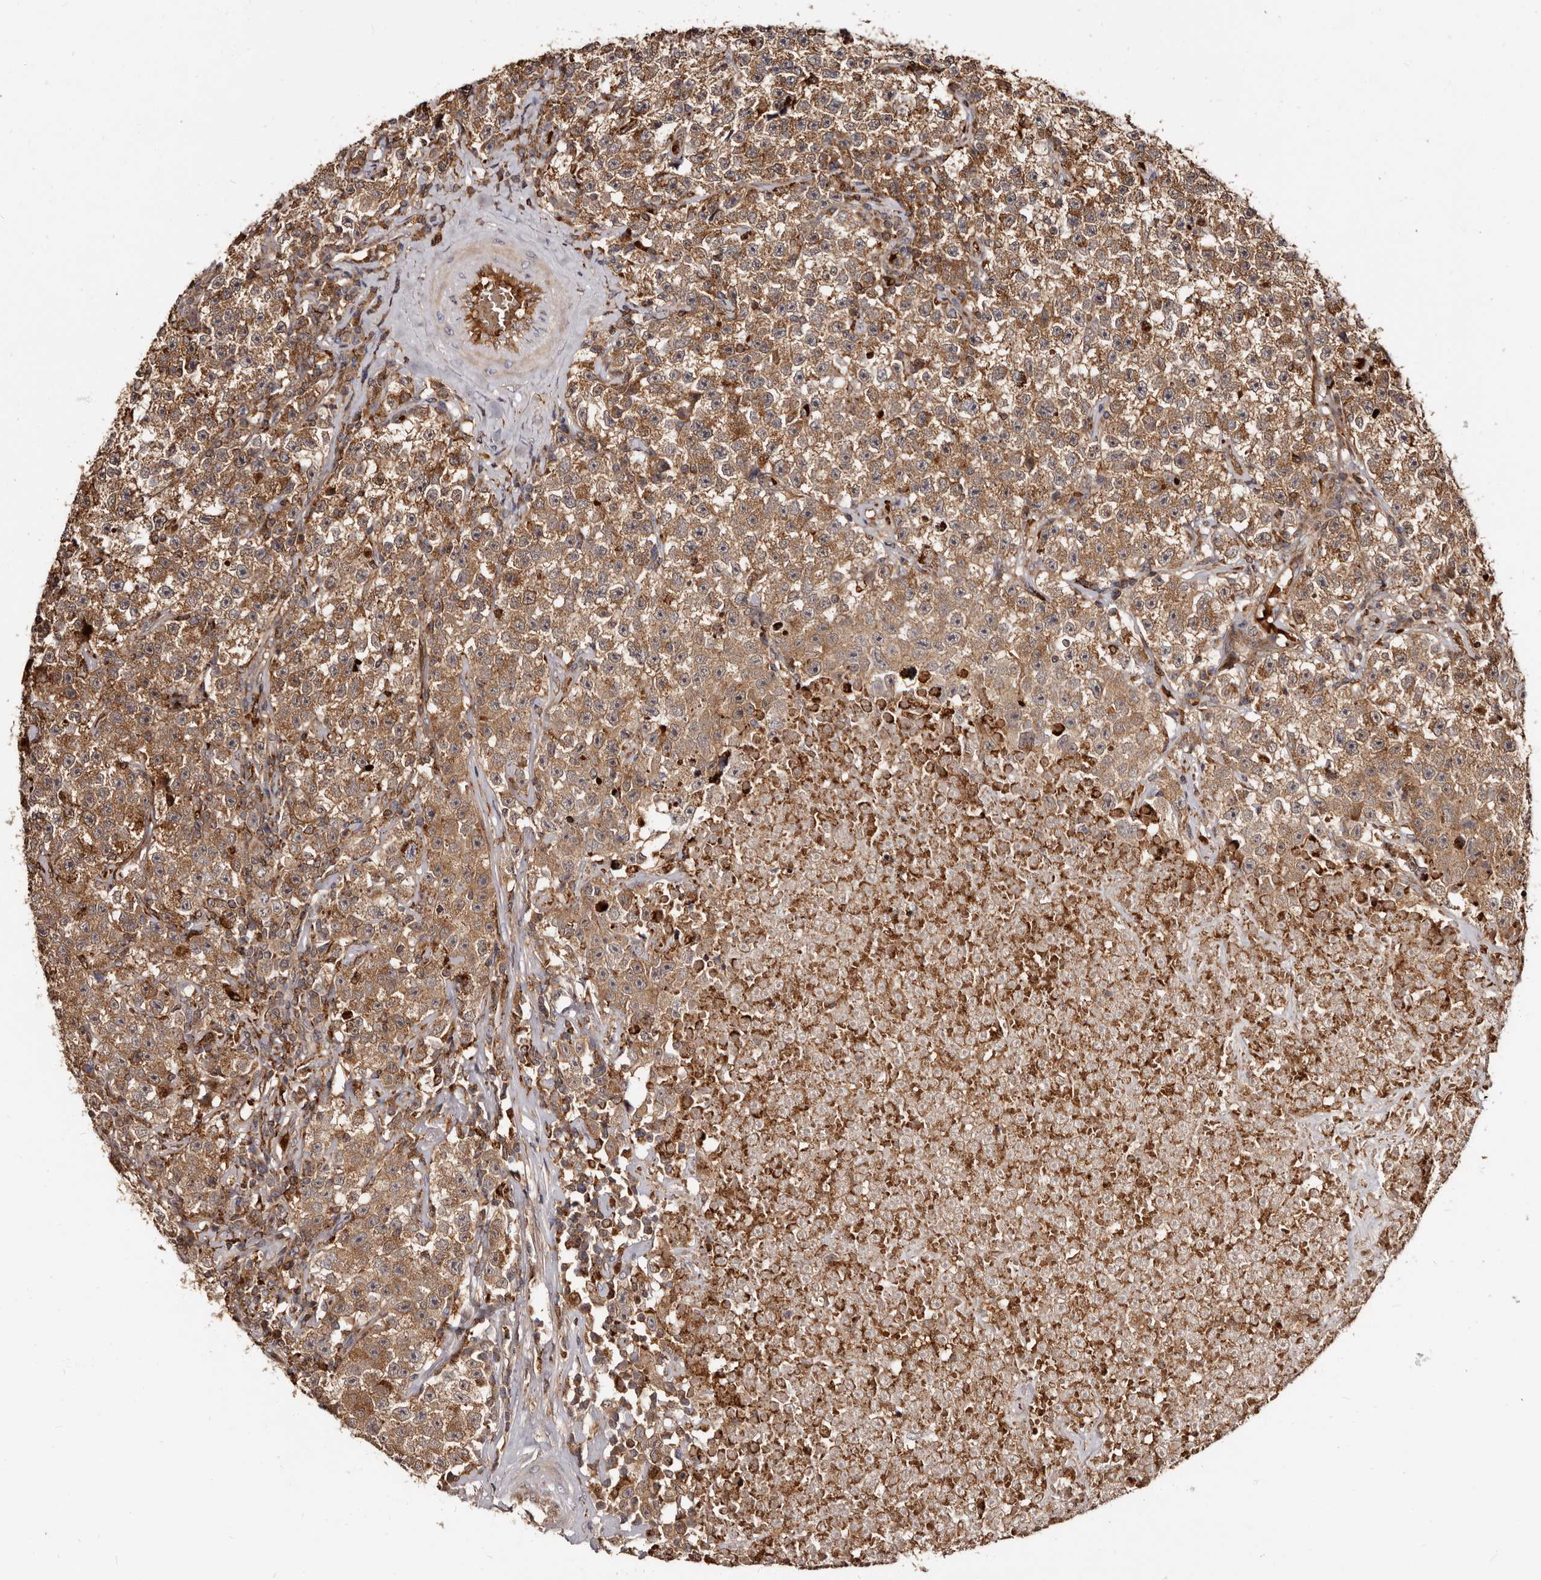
{"staining": {"intensity": "strong", "quantity": ">75%", "location": "cytoplasmic/membranous"}, "tissue": "testis cancer", "cell_type": "Tumor cells", "image_type": "cancer", "snomed": [{"axis": "morphology", "description": "Seminoma, NOS"}, {"axis": "topography", "description": "Testis"}], "caption": "Immunohistochemistry of human testis cancer (seminoma) exhibits high levels of strong cytoplasmic/membranous staining in about >75% of tumor cells.", "gene": "BAX", "patient": {"sex": "male", "age": 22}}